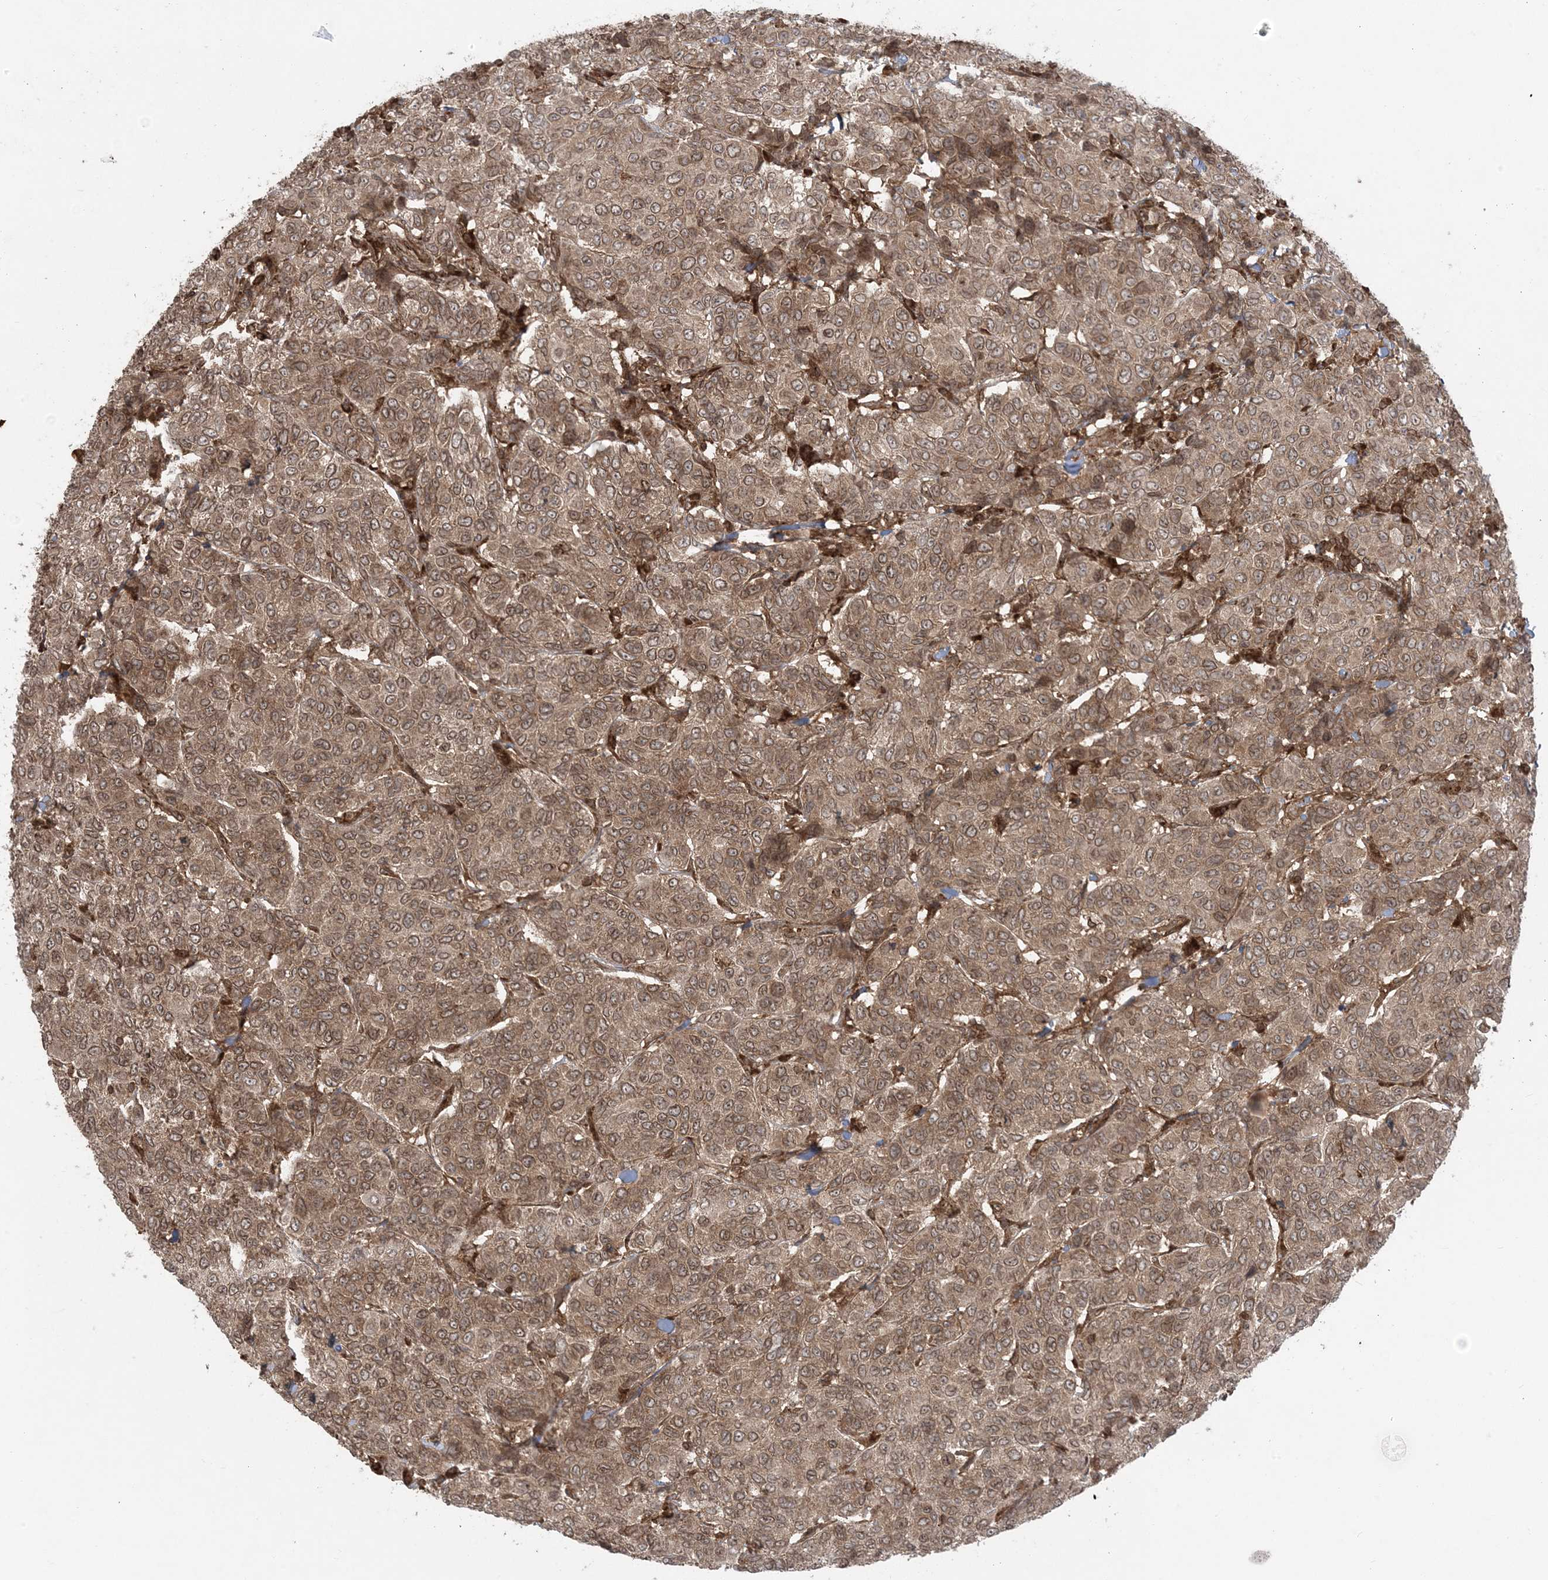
{"staining": {"intensity": "moderate", "quantity": ">75%", "location": "cytoplasmic/membranous,nuclear"}, "tissue": "breast cancer", "cell_type": "Tumor cells", "image_type": "cancer", "snomed": [{"axis": "morphology", "description": "Duct carcinoma"}, {"axis": "topography", "description": "Breast"}], "caption": "Approximately >75% of tumor cells in human breast cancer (infiltrating ductal carcinoma) demonstrate moderate cytoplasmic/membranous and nuclear protein staining as visualized by brown immunohistochemical staining.", "gene": "DDX19B", "patient": {"sex": "female", "age": 55}}